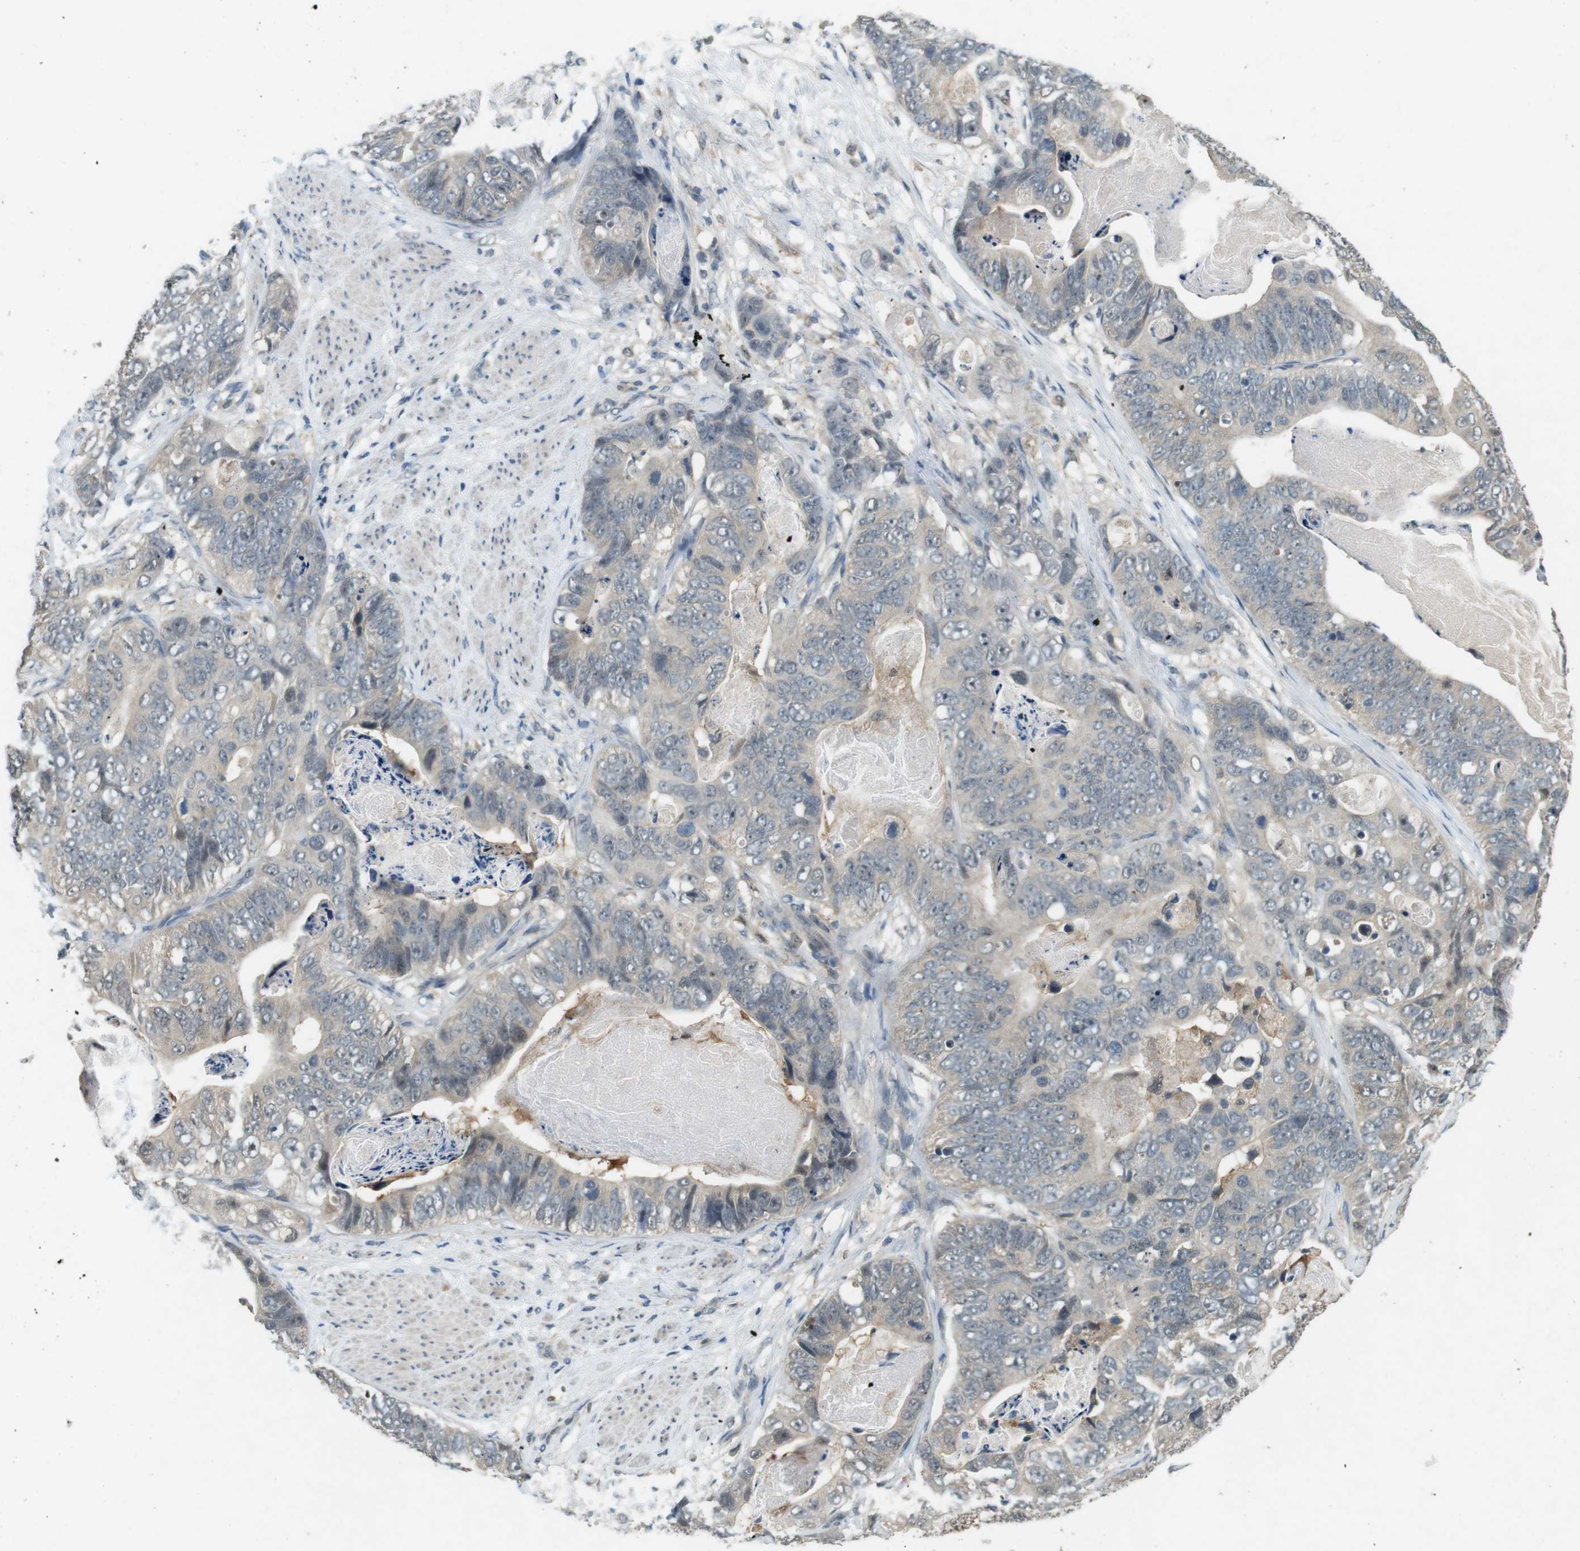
{"staining": {"intensity": "weak", "quantity": "<25%", "location": "cytoplasmic/membranous"}, "tissue": "stomach cancer", "cell_type": "Tumor cells", "image_type": "cancer", "snomed": [{"axis": "morphology", "description": "Adenocarcinoma, NOS"}, {"axis": "topography", "description": "Stomach"}], "caption": "High magnification brightfield microscopy of stomach adenocarcinoma stained with DAB (3,3'-diaminobenzidine) (brown) and counterstained with hematoxylin (blue): tumor cells show no significant positivity.", "gene": "CDK14", "patient": {"sex": "female", "age": 89}}